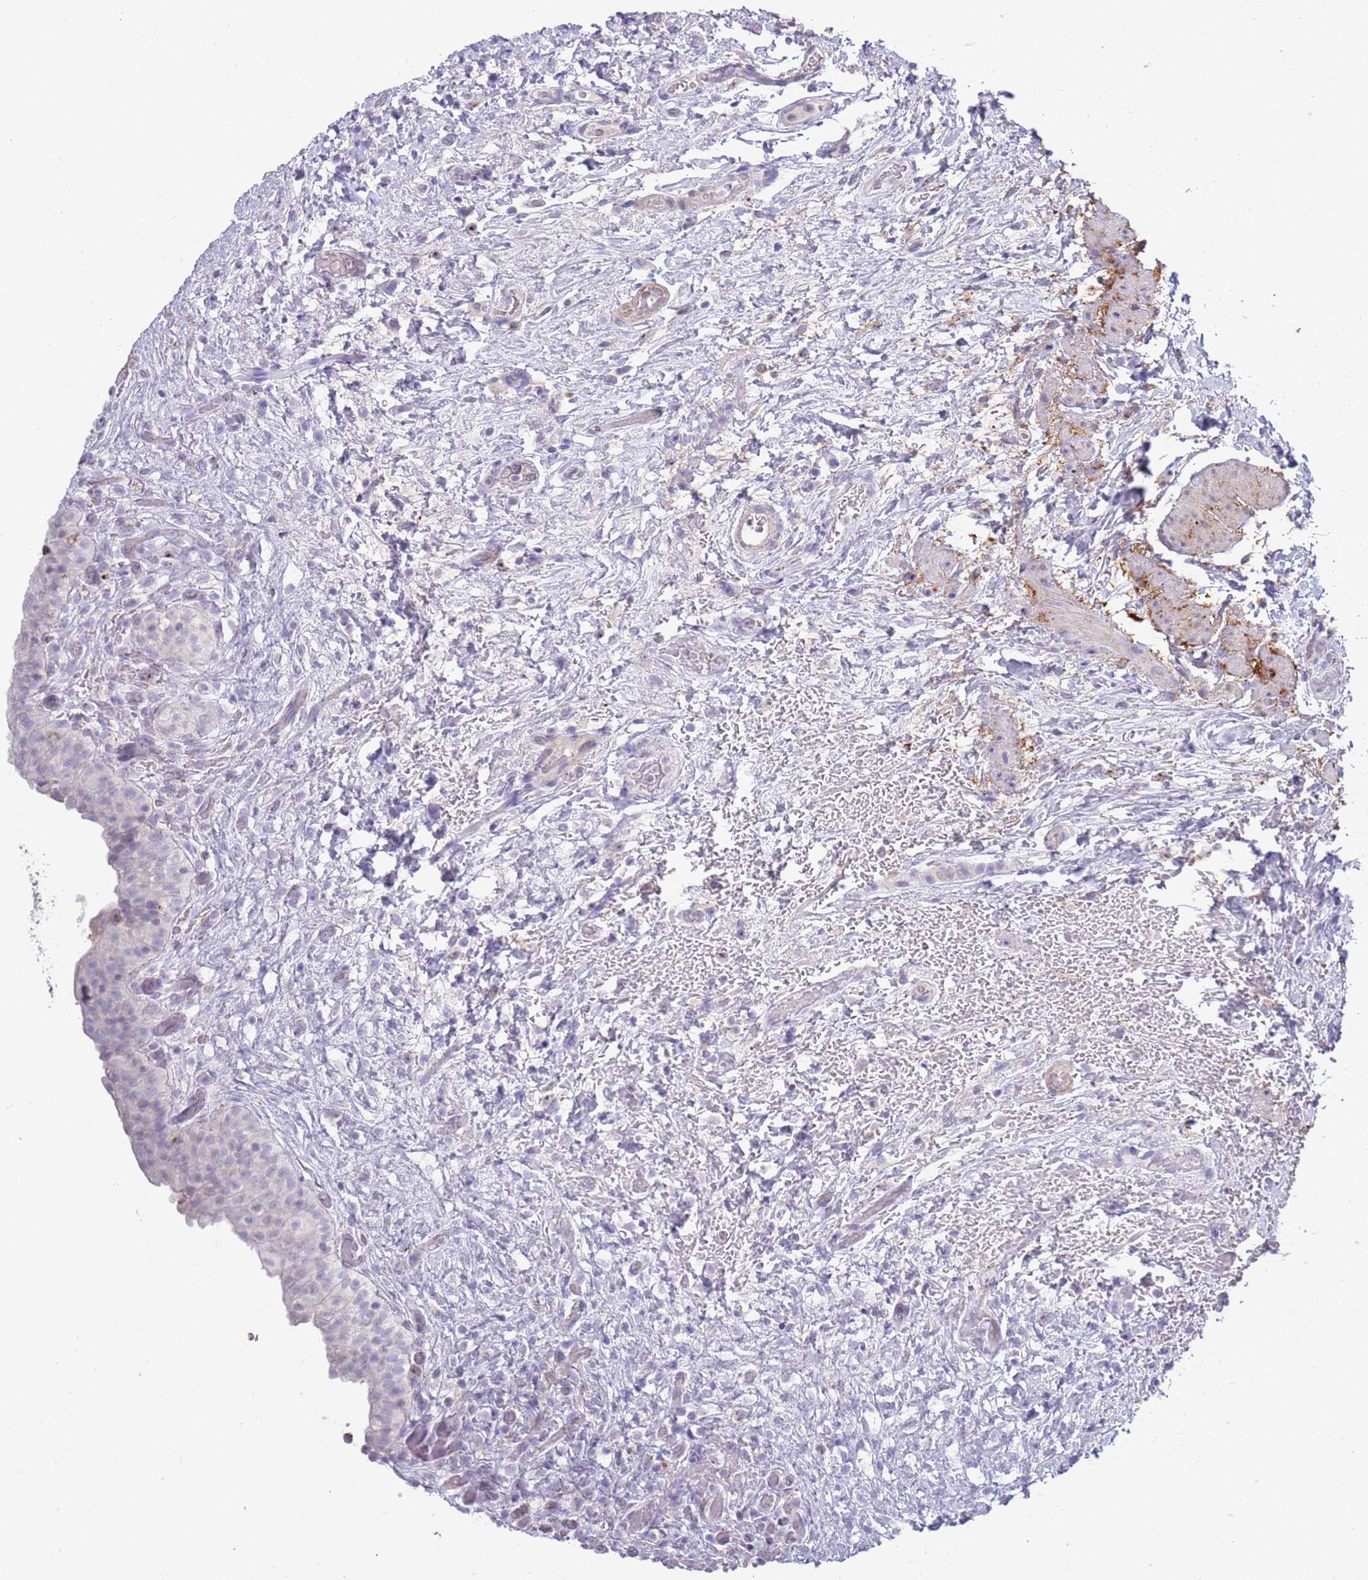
{"staining": {"intensity": "negative", "quantity": "none", "location": "none"}, "tissue": "urinary bladder", "cell_type": "Urothelial cells", "image_type": "normal", "snomed": [{"axis": "morphology", "description": "Normal tissue, NOS"}, {"axis": "topography", "description": "Urinary bladder"}], "caption": "This histopathology image is of unremarkable urinary bladder stained with immunohistochemistry (IHC) to label a protein in brown with the nuclei are counter-stained blue. There is no expression in urothelial cells.", "gene": "ACSBG1", "patient": {"sex": "male", "age": 69}}